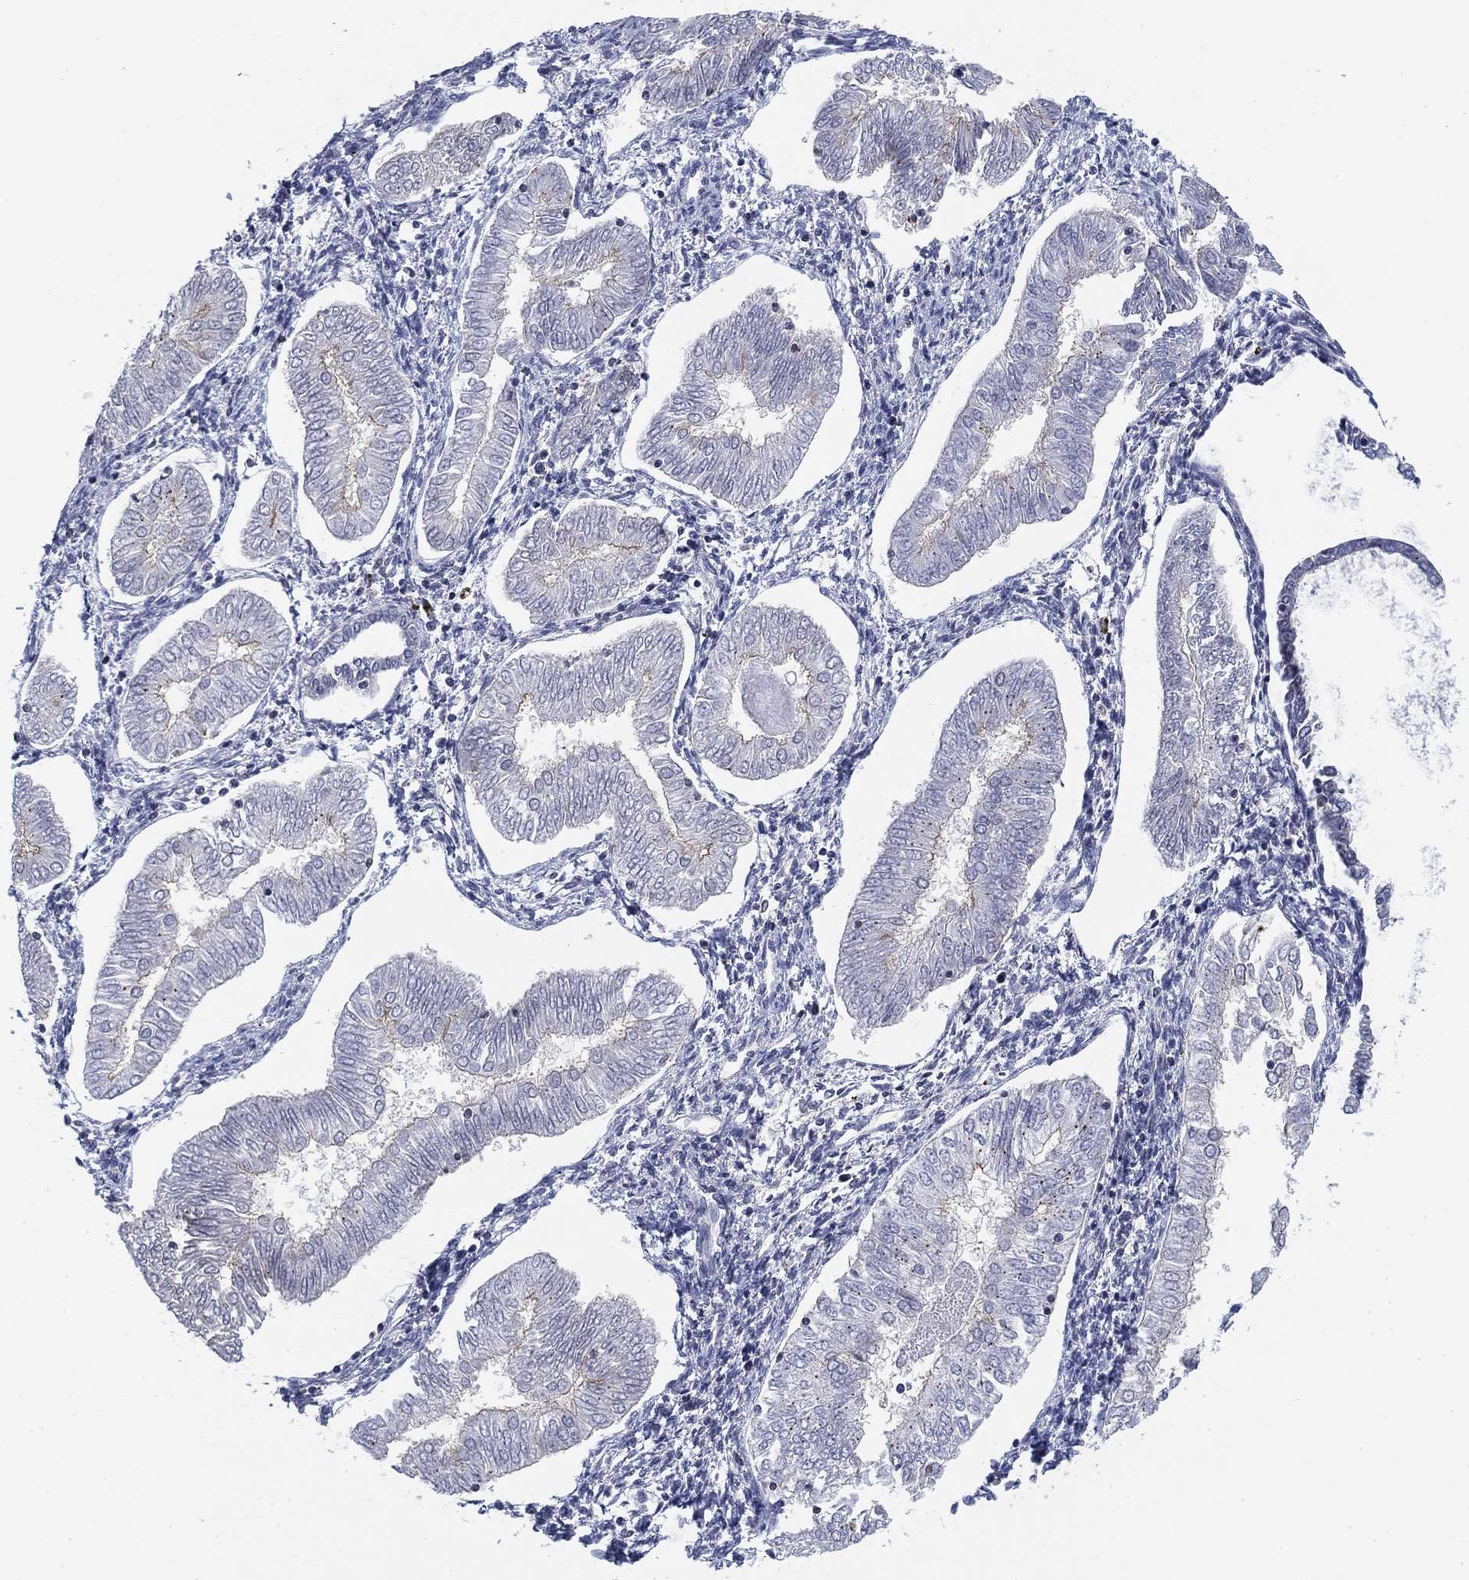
{"staining": {"intensity": "negative", "quantity": "none", "location": "none"}, "tissue": "endometrial cancer", "cell_type": "Tumor cells", "image_type": "cancer", "snomed": [{"axis": "morphology", "description": "Adenocarcinoma, NOS"}, {"axis": "topography", "description": "Endometrium"}], "caption": "Tumor cells show no significant expression in adenocarcinoma (endometrial).", "gene": "NACAD", "patient": {"sex": "female", "age": 53}}